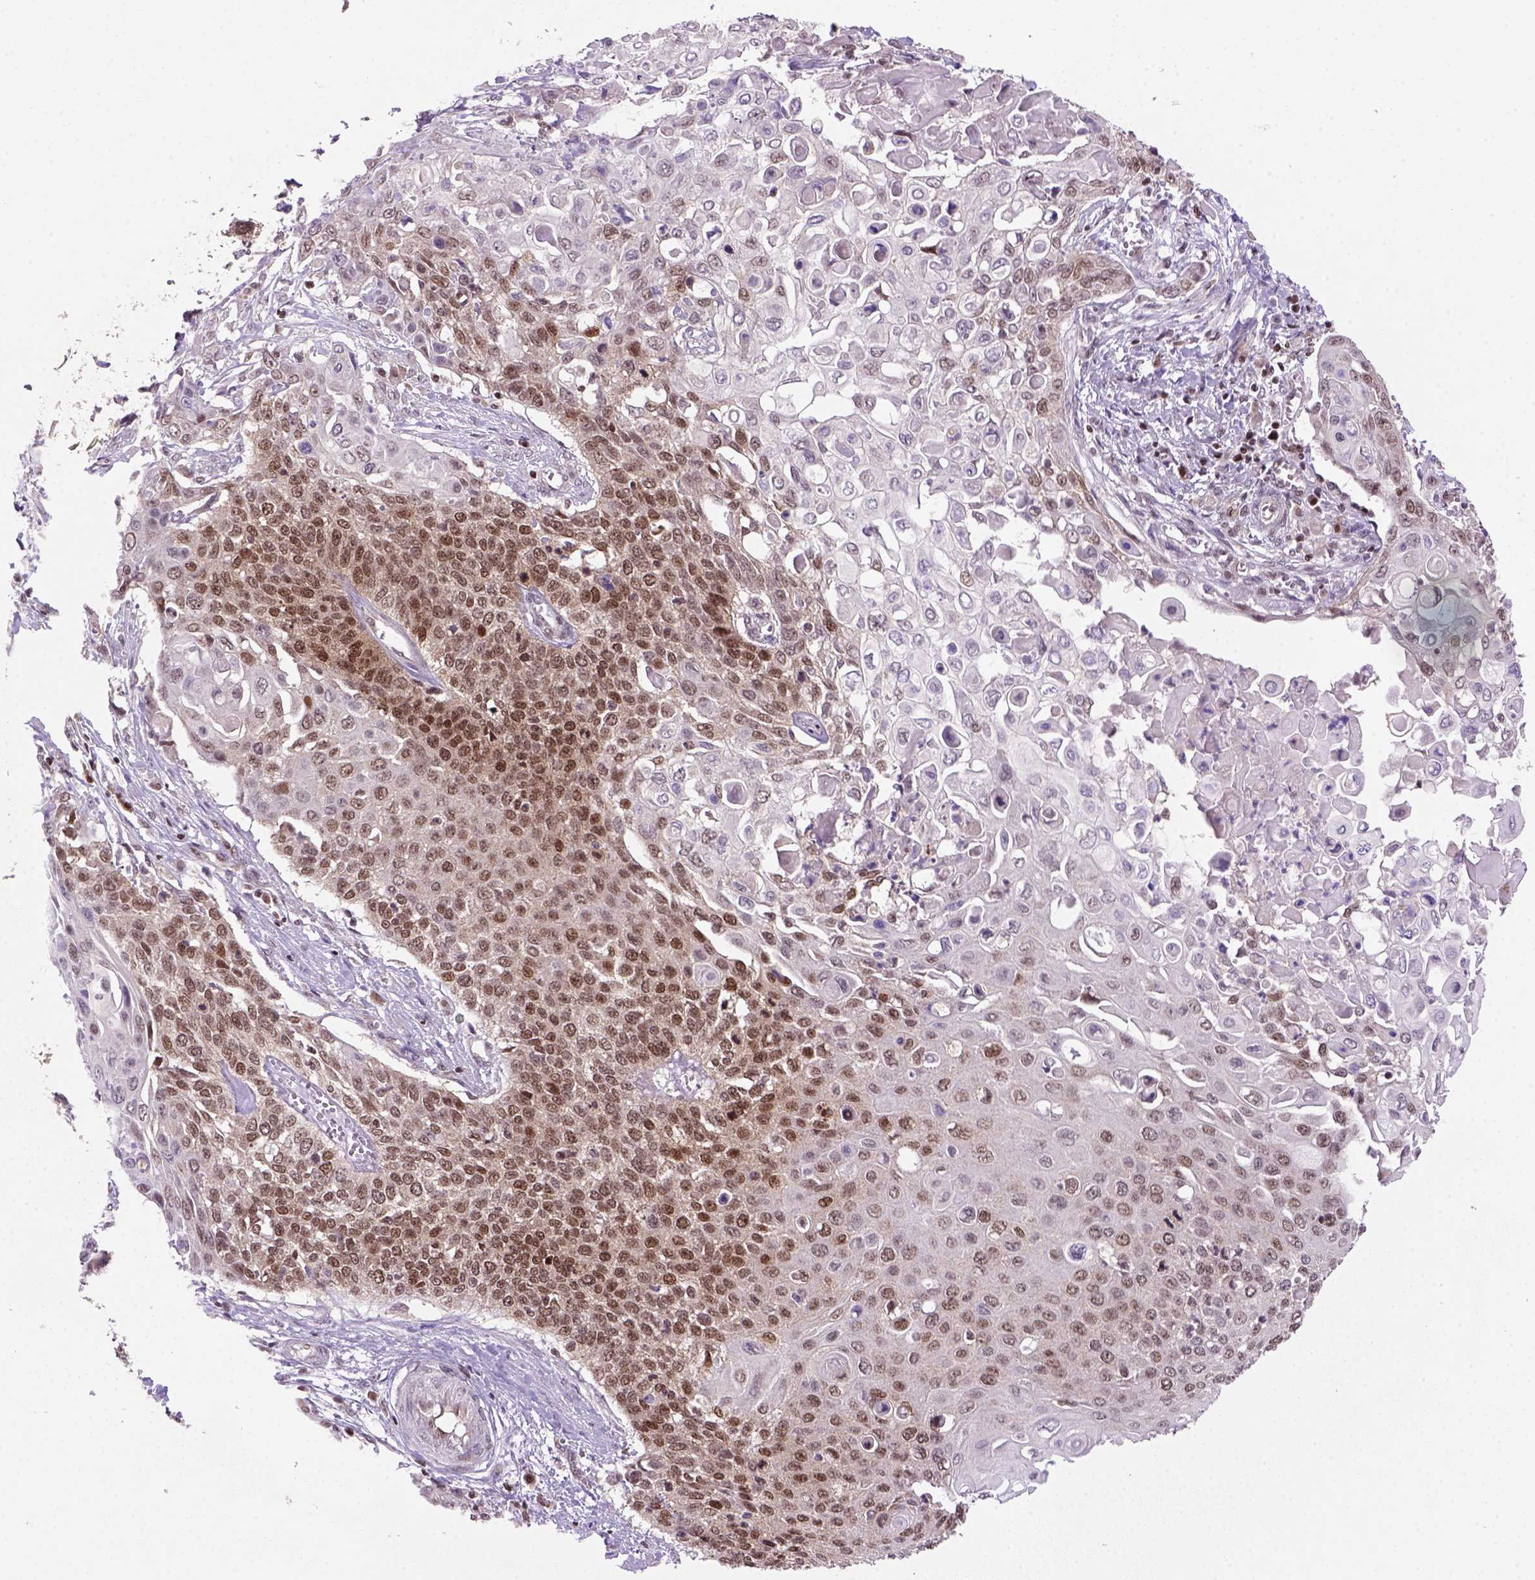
{"staining": {"intensity": "moderate", "quantity": ">75%", "location": "nuclear"}, "tissue": "cervical cancer", "cell_type": "Tumor cells", "image_type": "cancer", "snomed": [{"axis": "morphology", "description": "Squamous cell carcinoma, NOS"}, {"axis": "topography", "description": "Cervix"}], "caption": "Cervical cancer tissue displays moderate nuclear staining in about >75% of tumor cells, visualized by immunohistochemistry.", "gene": "MGMT", "patient": {"sex": "female", "age": 39}}